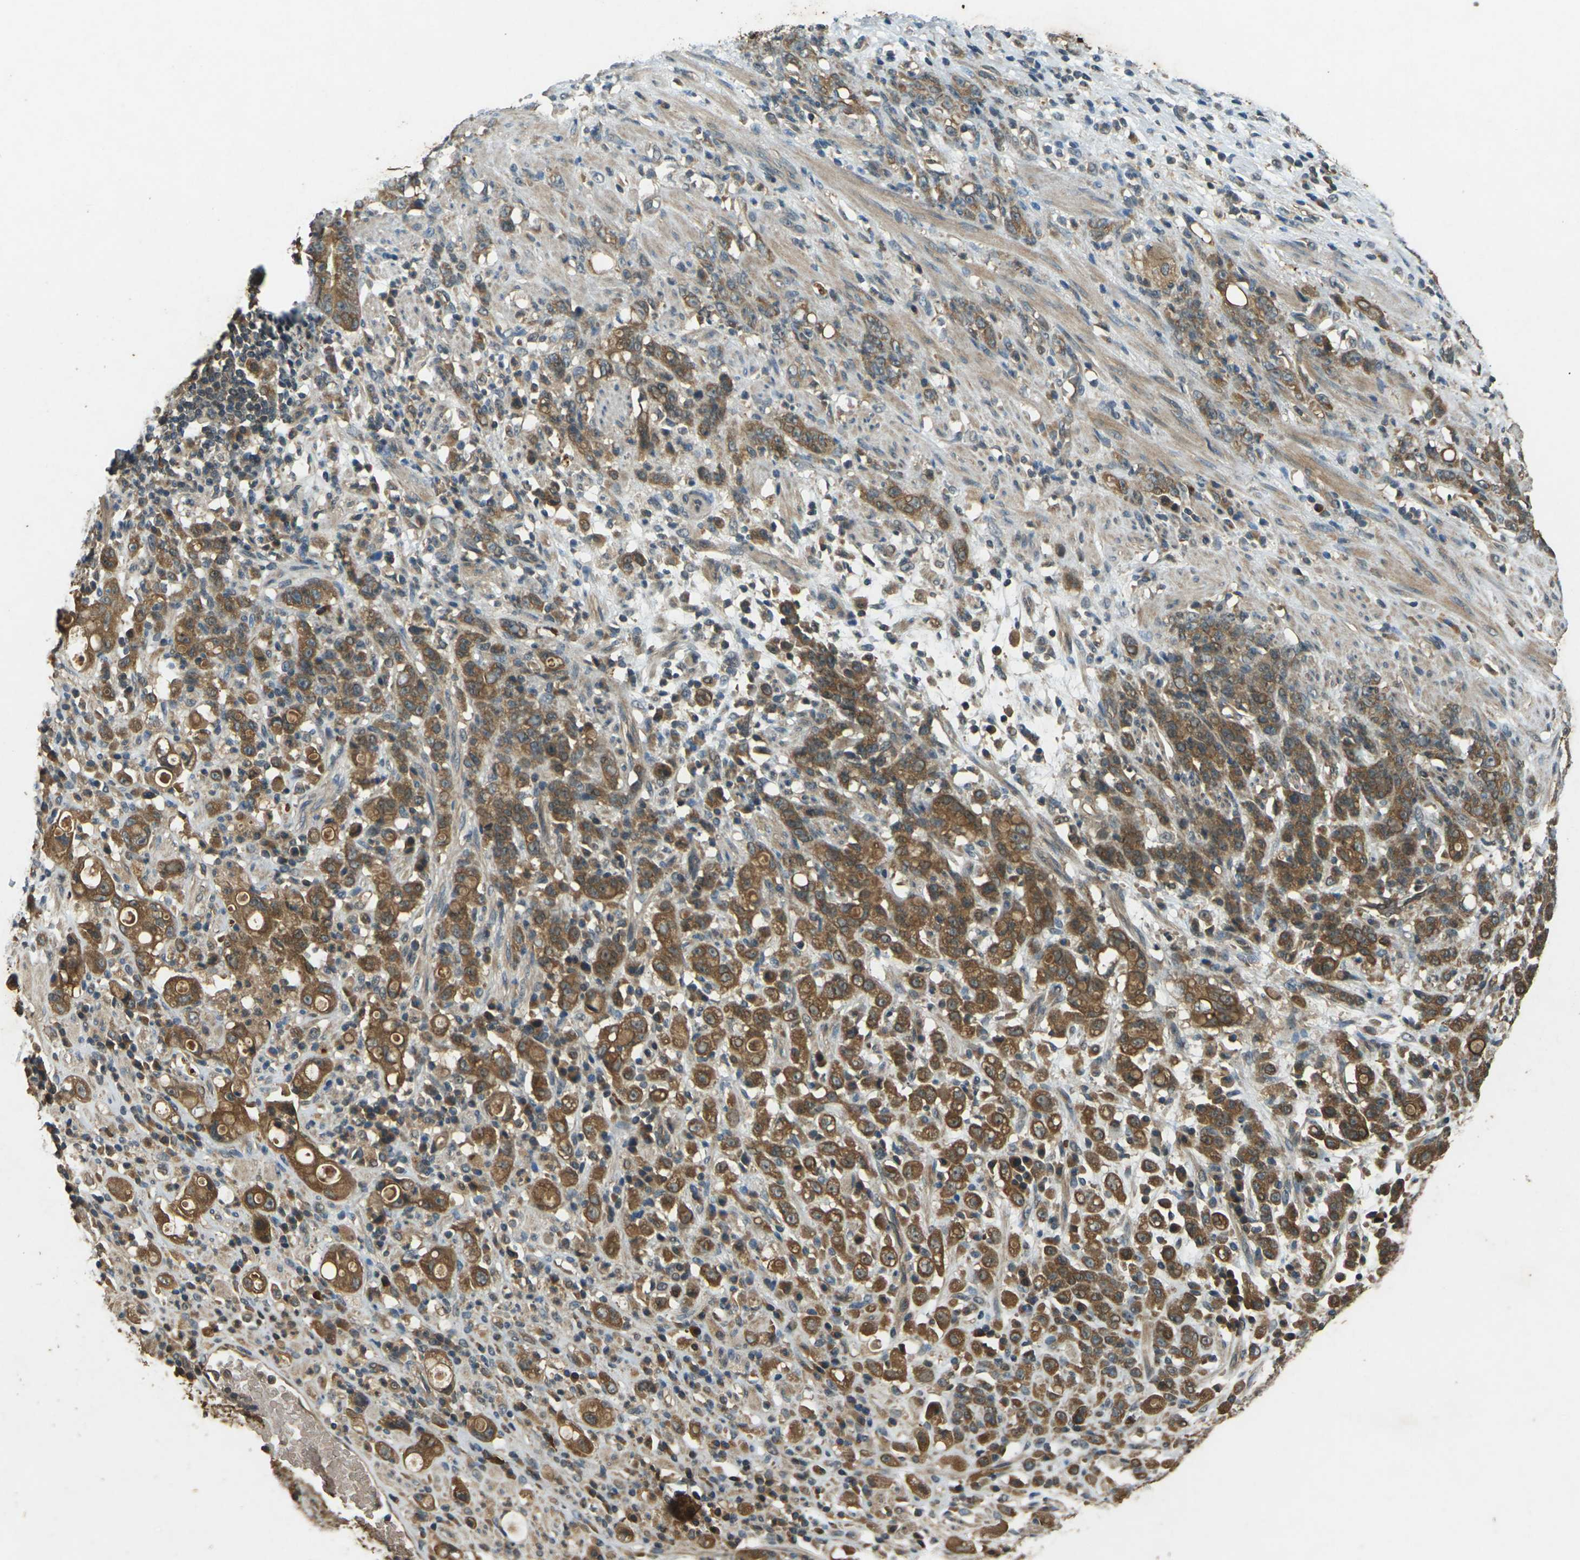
{"staining": {"intensity": "moderate", "quantity": ">75%", "location": "cytoplasmic/membranous"}, "tissue": "stomach cancer", "cell_type": "Tumor cells", "image_type": "cancer", "snomed": [{"axis": "morphology", "description": "Adenocarcinoma, NOS"}, {"axis": "topography", "description": "Stomach, lower"}], "caption": "DAB (3,3'-diaminobenzidine) immunohistochemical staining of stomach cancer (adenocarcinoma) shows moderate cytoplasmic/membranous protein expression in about >75% of tumor cells.", "gene": "TAP1", "patient": {"sex": "male", "age": 88}}